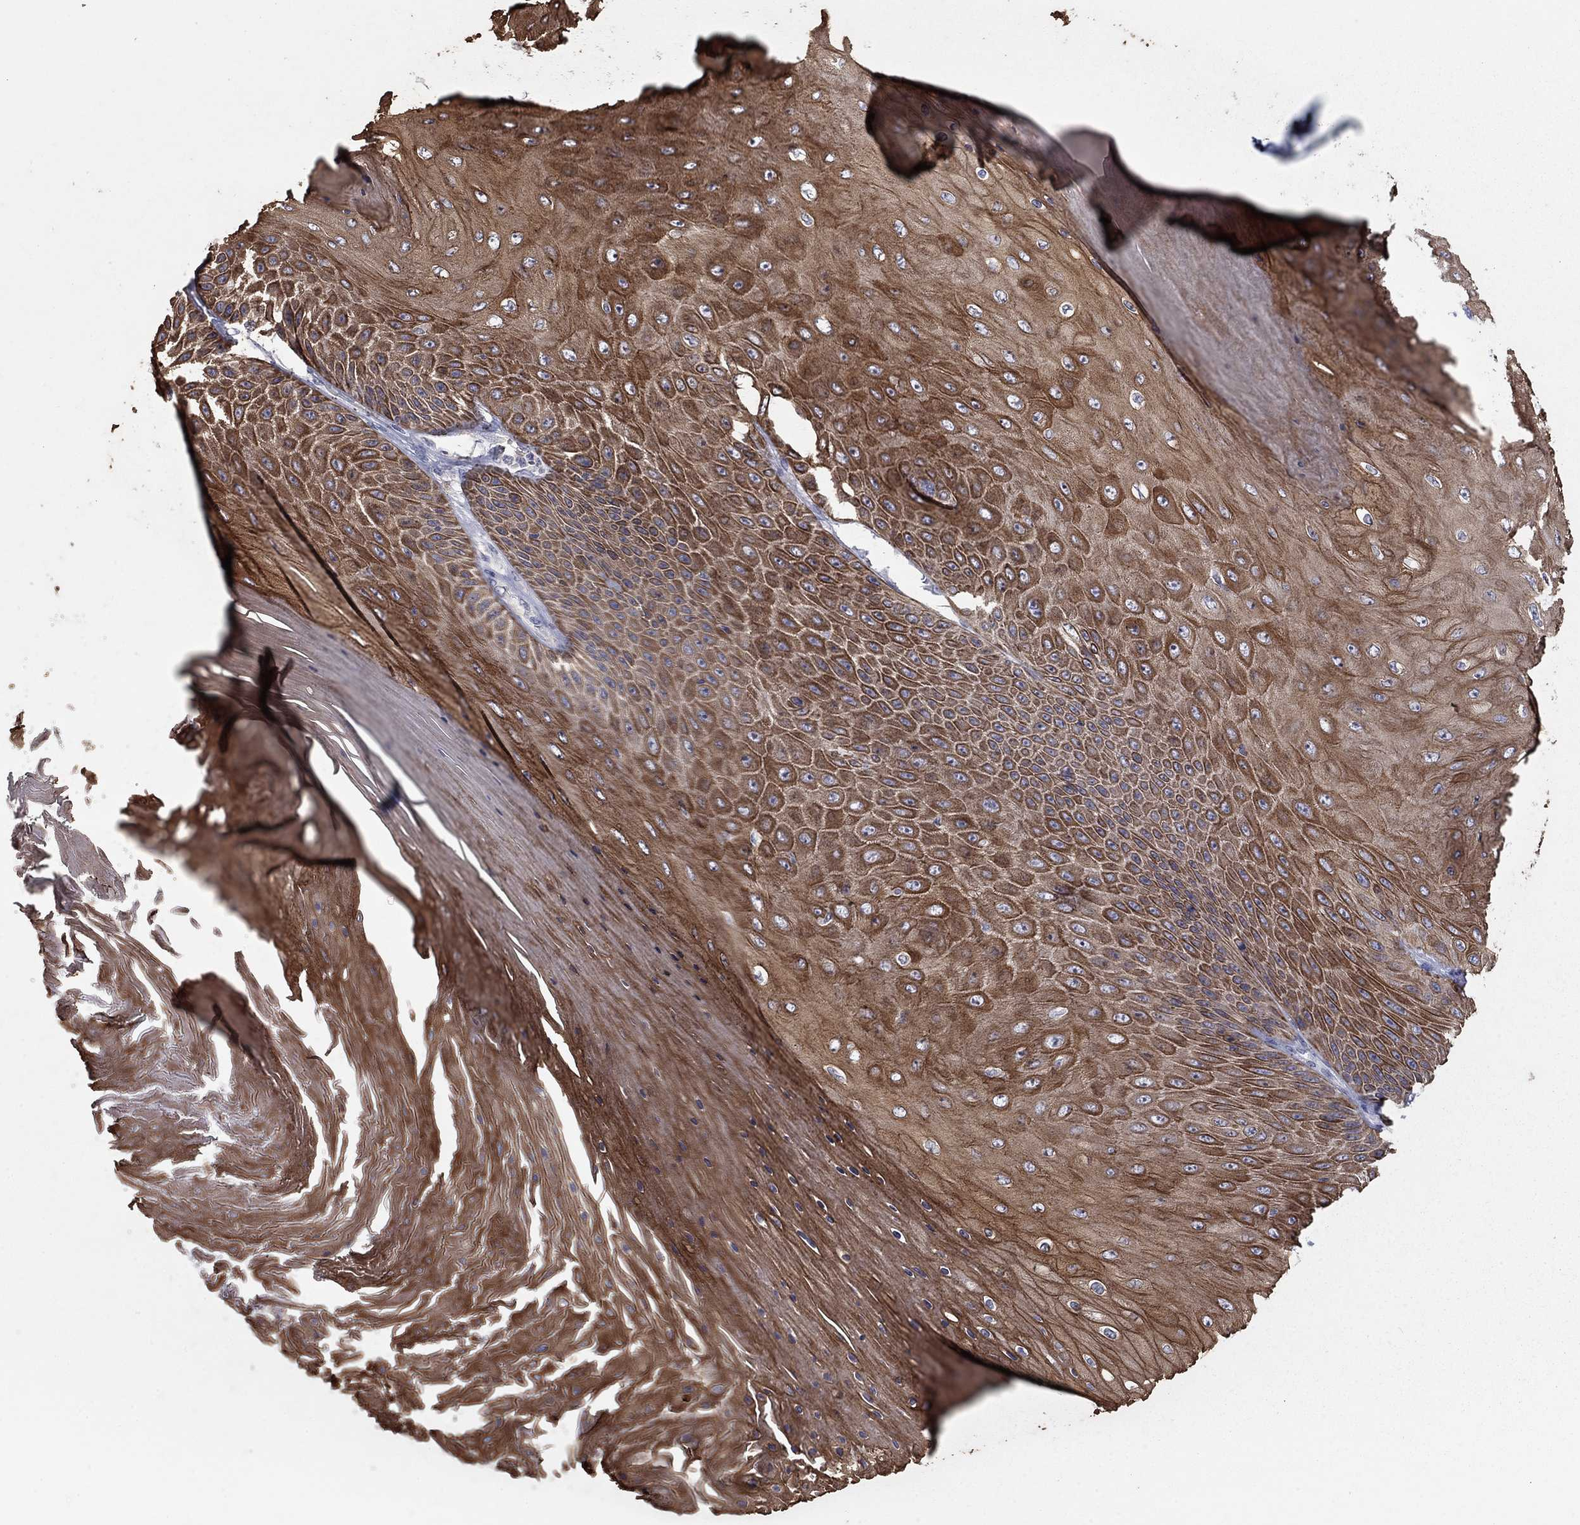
{"staining": {"intensity": "strong", "quantity": ">75%", "location": "cytoplasmic/membranous"}, "tissue": "skin cancer", "cell_type": "Tumor cells", "image_type": "cancer", "snomed": [{"axis": "morphology", "description": "Squamous cell carcinoma, NOS"}, {"axis": "topography", "description": "Skin"}], "caption": "Squamous cell carcinoma (skin) tissue shows strong cytoplasmic/membranous expression in about >75% of tumor cells, visualized by immunohistochemistry.", "gene": "KRT75", "patient": {"sex": "male", "age": 62}}